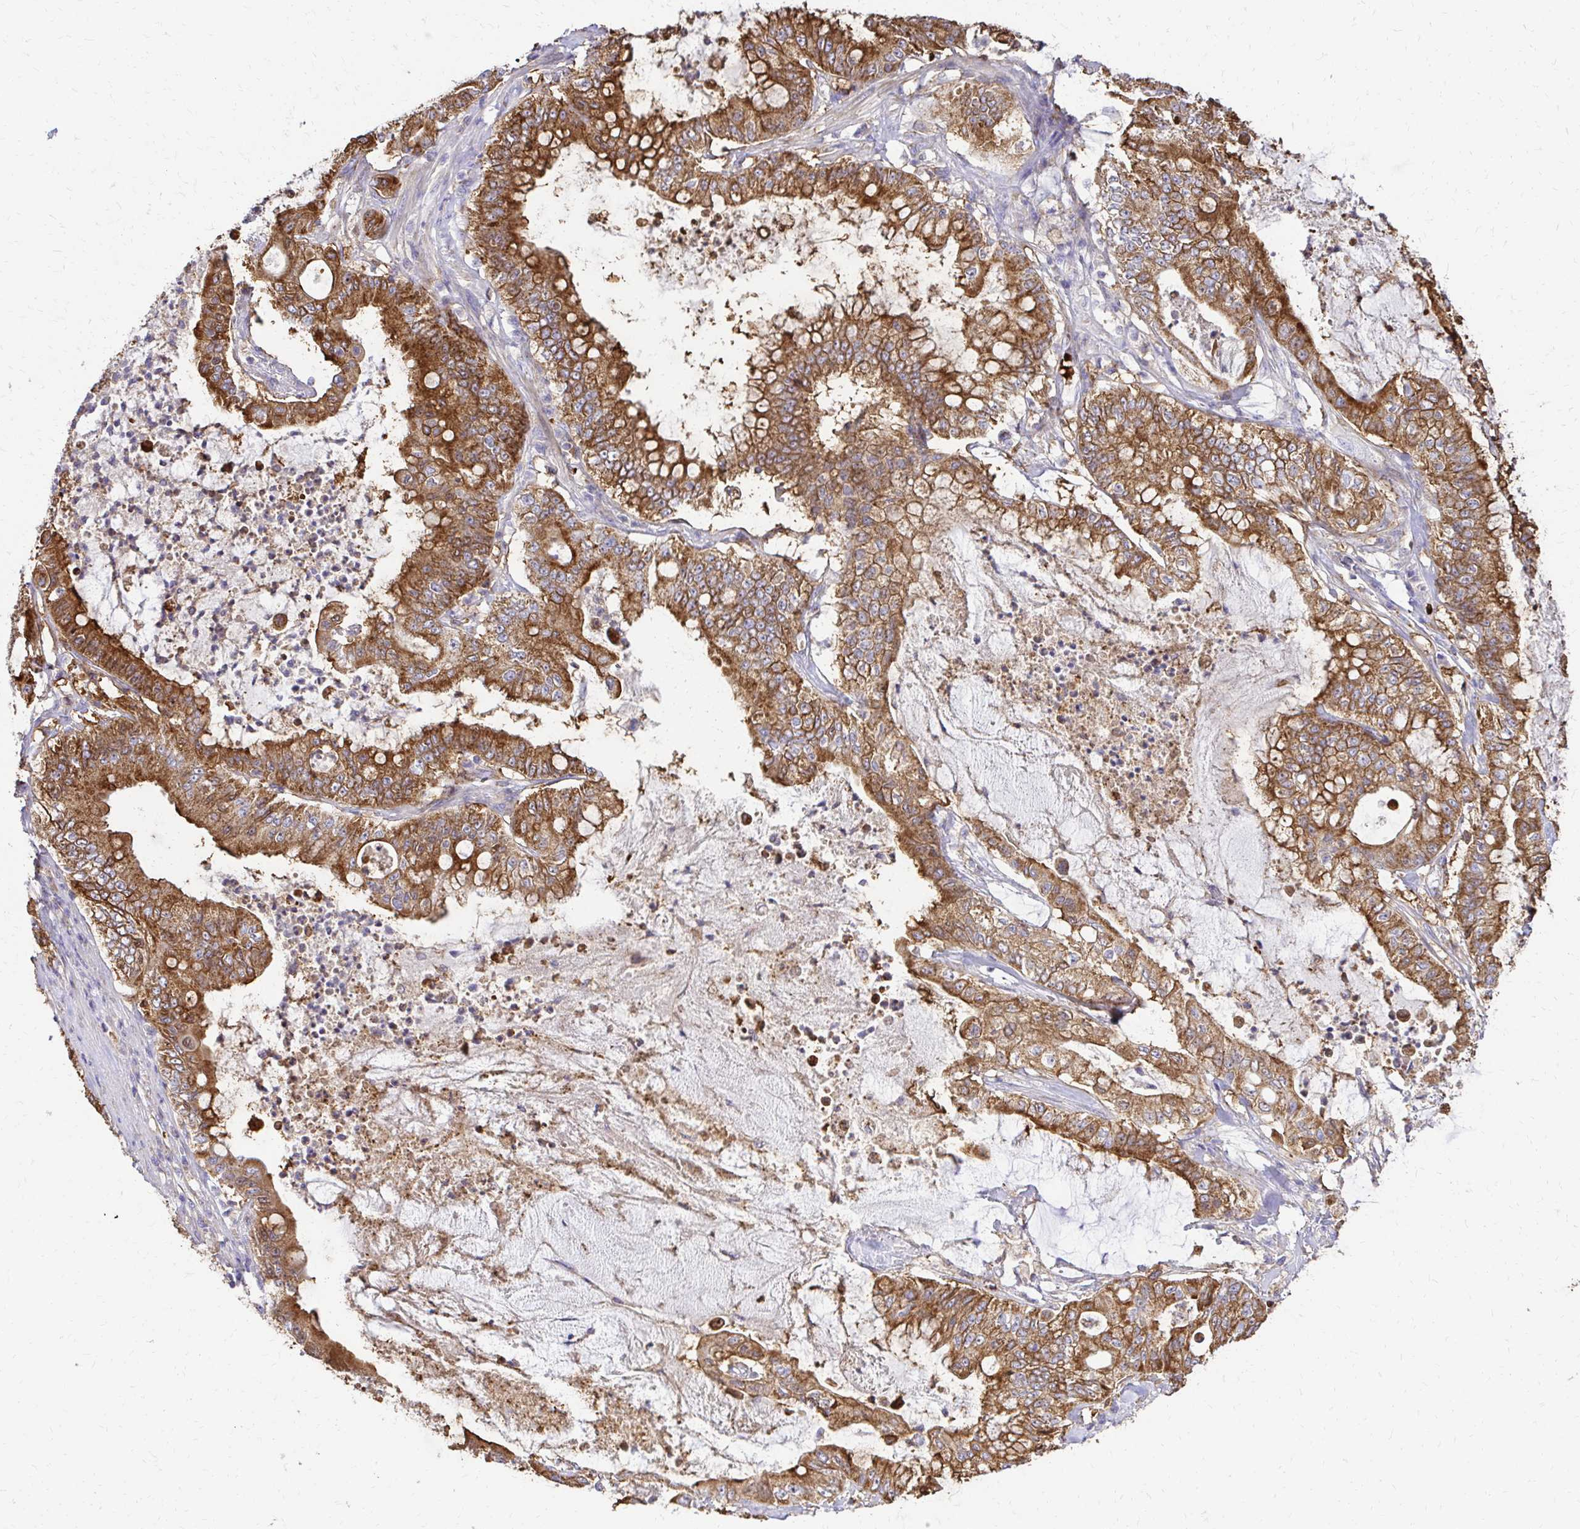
{"staining": {"intensity": "moderate", "quantity": ">75%", "location": "cytoplasmic/membranous"}, "tissue": "pancreatic cancer", "cell_type": "Tumor cells", "image_type": "cancer", "snomed": [{"axis": "morphology", "description": "Adenocarcinoma, NOS"}, {"axis": "topography", "description": "Pancreas"}], "caption": "A photomicrograph showing moderate cytoplasmic/membranous staining in approximately >75% of tumor cells in pancreatic cancer (adenocarcinoma), as visualized by brown immunohistochemical staining.", "gene": "MRPL13", "patient": {"sex": "male", "age": 71}}